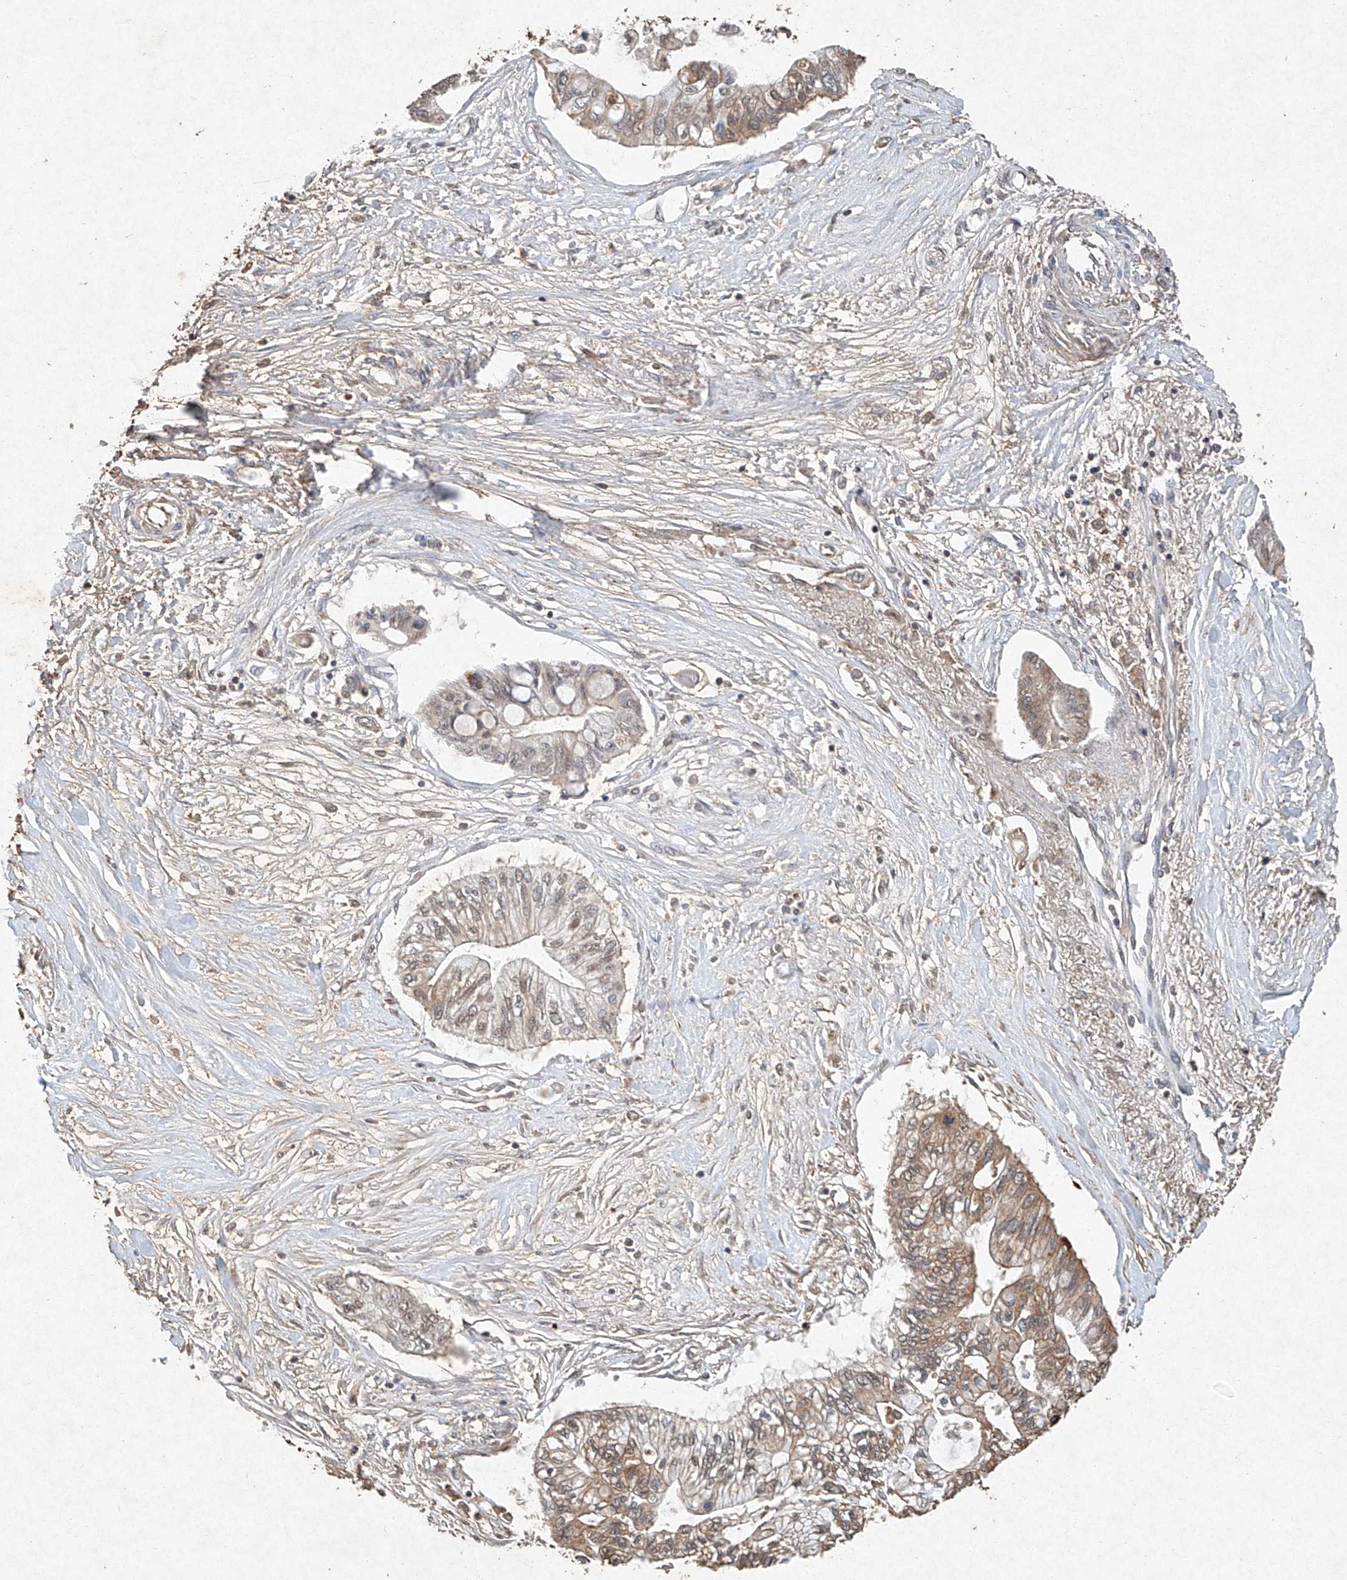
{"staining": {"intensity": "weak", "quantity": ">75%", "location": "cytoplasmic/membranous"}, "tissue": "pancreatic cancer", "cell_type": "Tumor cells", "image_type": "cancer", "snomed": [{"axis": "morphology", "description": "Adenocarcinoma, NOS"}, {"axis": "topography", "description": "Pancreas"}], "caption": "Immunohistochemistry of human pancreatic cancer exhibits low levels of weak cytoplasmic/membranous expression in approximately >75% of tumor cells.", "gene": "STK3", "patient": {"sex": "female", "age": 77}}